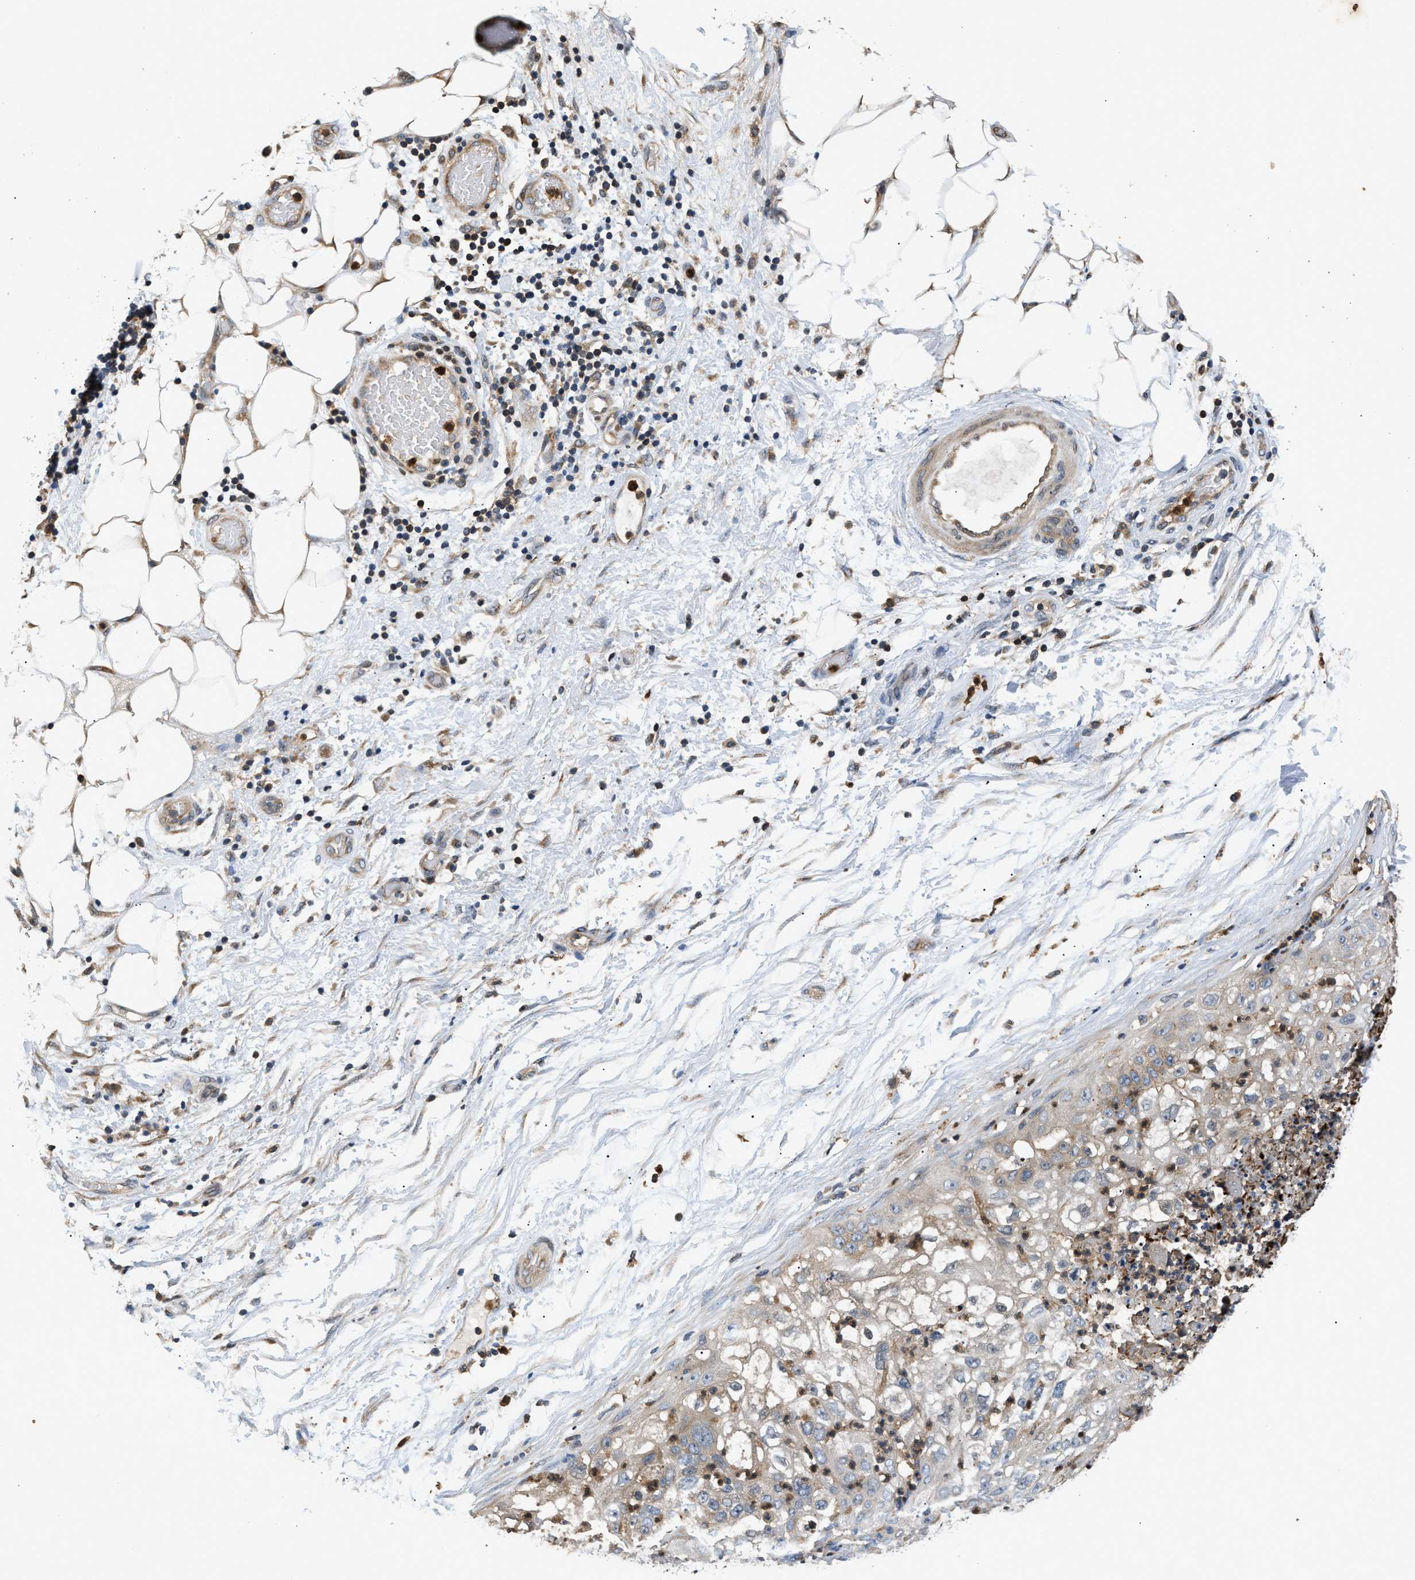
{"staining": {"intensity": "weak", "quantity": "<25%", "location": "cytoplasmic/membranous"}, "tissue": "lung cancer", "cell_type": "Tumor cells", "image_type": "cancer", "snomed": [{"axis": "morphology", "description": "Inflammation, NOS"}, {"axis": "morphology", "description": "Squamous cell carcinoma, NOS"}, {"axis": "topography", "description": "Lymph node"}, {"axis": "topography", "description": "Soft tissue"}, {"axis": "topography", "description": "Lung"}], "caption": "Lung cancer (squamous cell carcinoma) was stained to show a protein in brown. There is no significant staining in tumor cells.", "gene": "CHUK", "patient": {"sex": "male", "age": 66}}